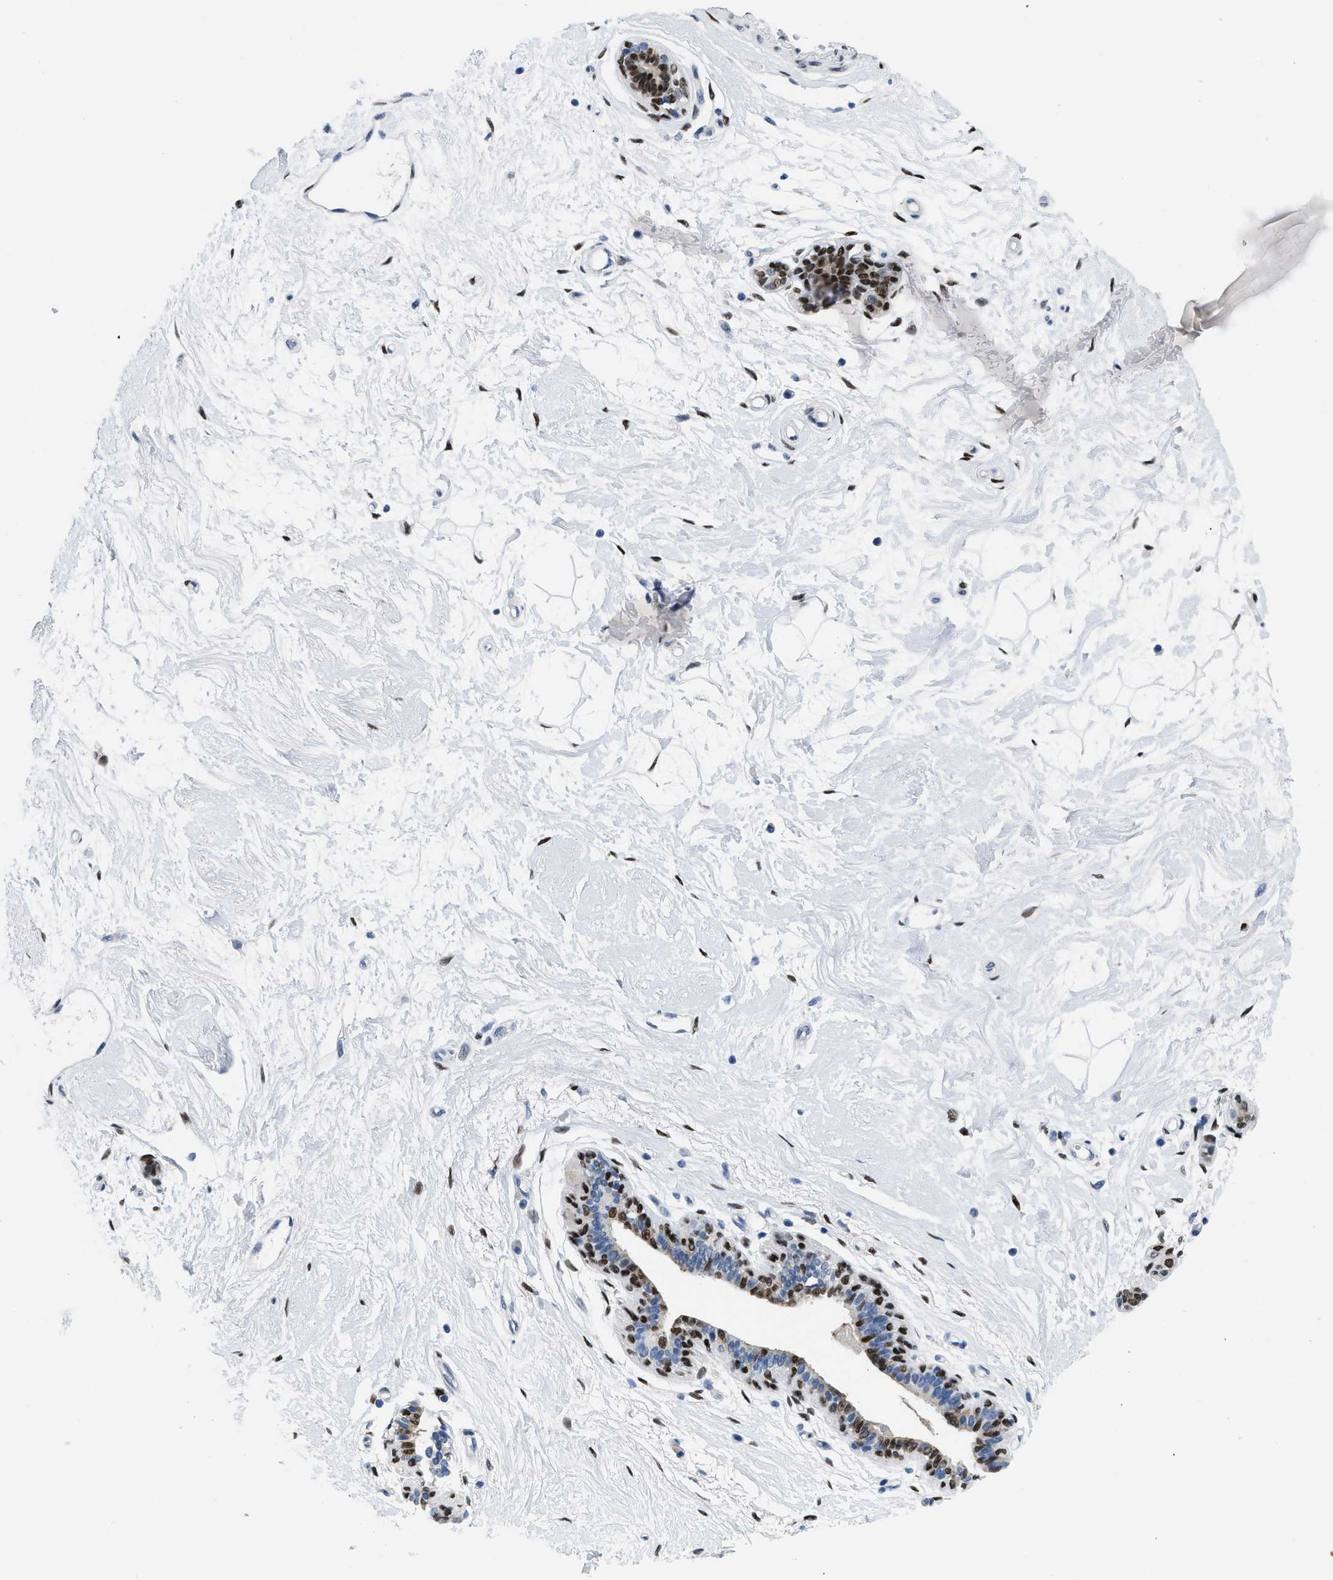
{"staining": {"intensity": "moderate", "quantity": ">75%", "location": "nuclear"}, "tissue": "breast", "cell_type": "Adipocytes", "image_type": "normal", "snomed": [{"axis": "morphology", "description": "Normal tissue, NOS"}, {"axis": "morphology", "description": "Lobular carcinoma"}, {"axis": "topography", "description": "Breast"}], "caption": "Immunohistochemistry (IHC) of normal human breast demonstrates medium levels of moderate nuclear positivity in approximately >75% of adipocytes.", "gene": "NFIX", "patient": {"sex": "female", "age": 59}}